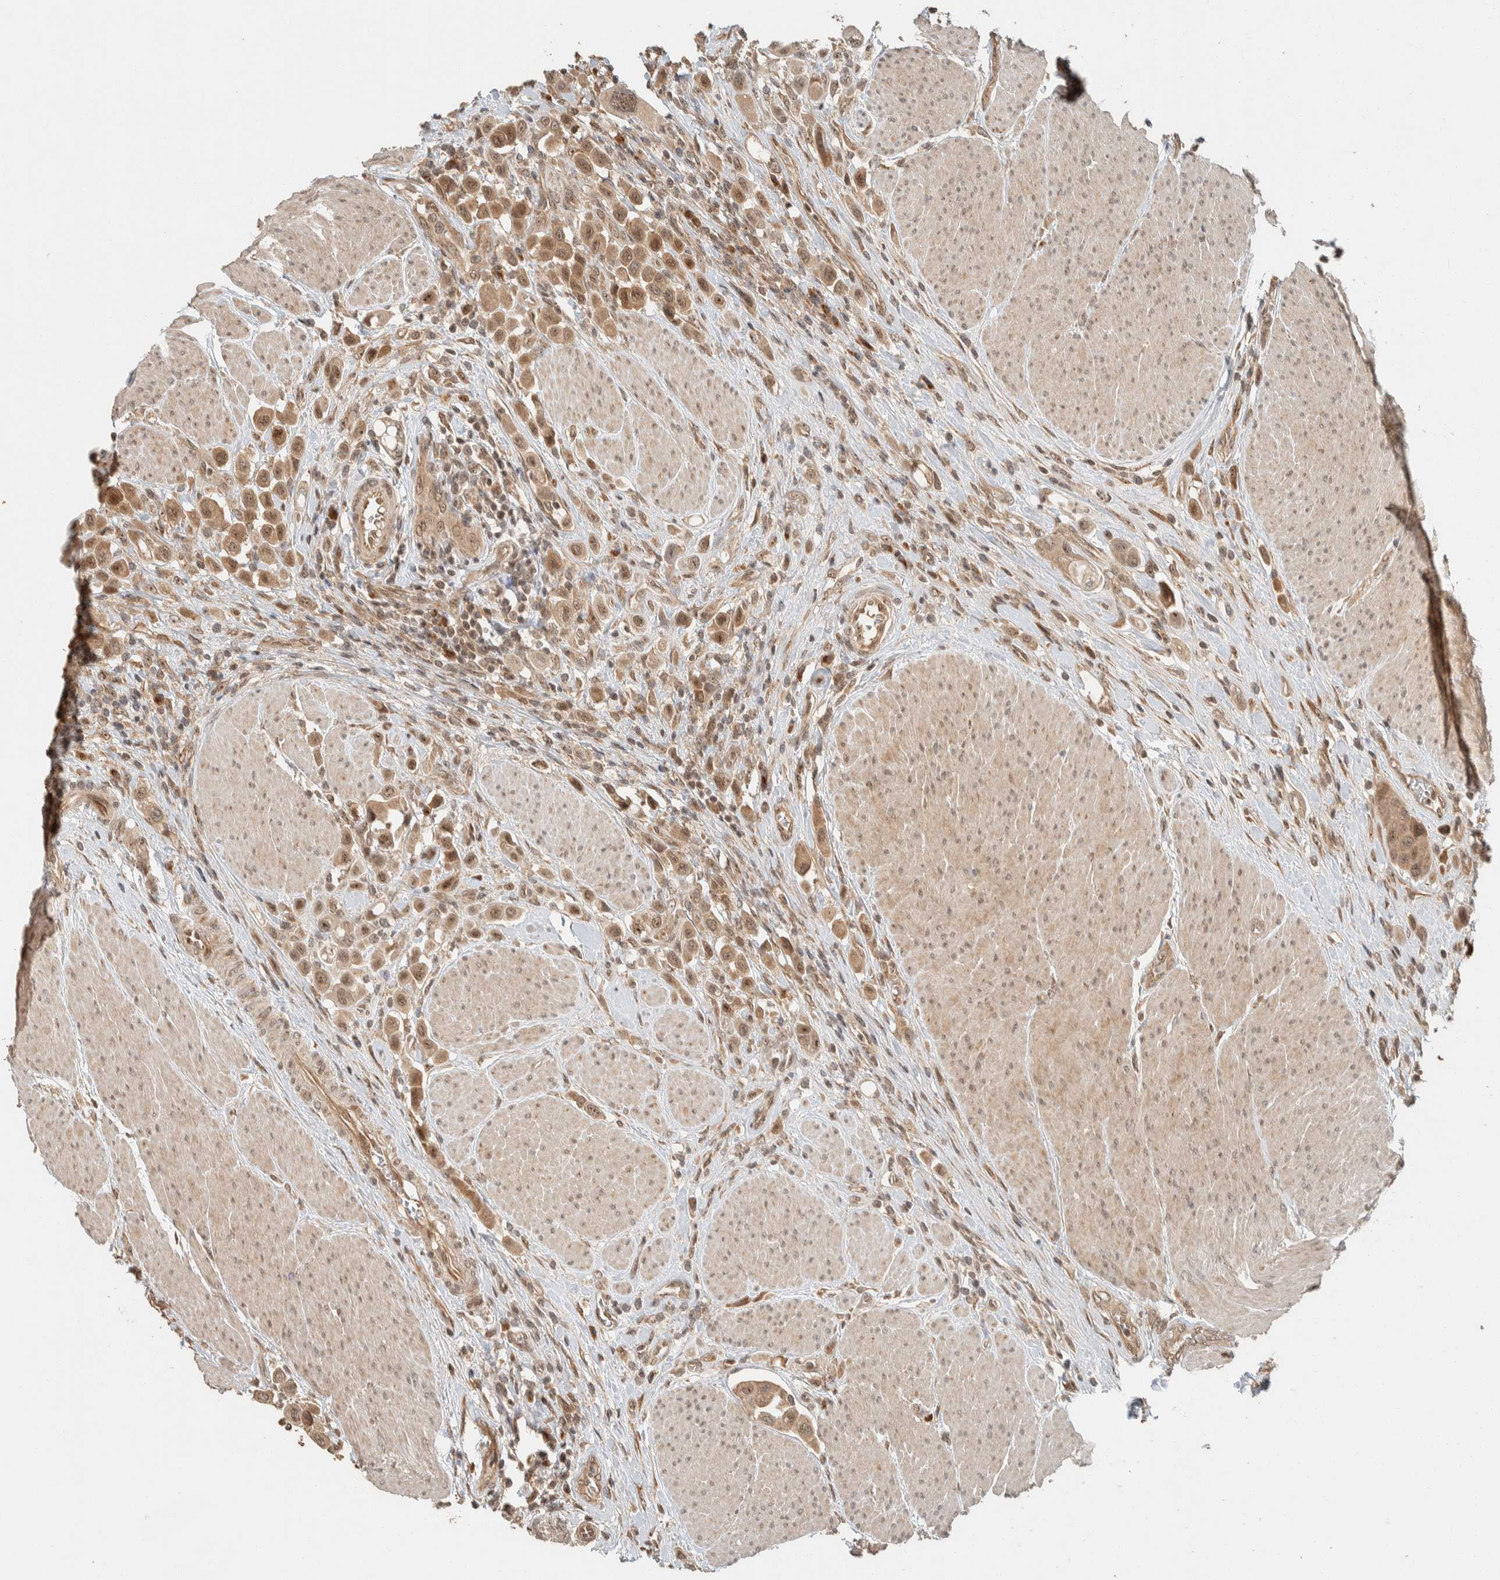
{"staining": {"intensity": "moderate", "quantity": ">75%", "location": "cytoplasmic/membranous,nuclear"}, "tissue": "urothelial cancer", "cell_type": "Tumor cells", "image_type": "cancer", "snomed": [{"axis": "morphology", "description": "Urothelial carcinoma, High grade"}, {"axis": "topography", "description": "Urinary bladder"}], "caption": "A micrograph of human urothelial cancer stained for a protein exhibits moderate cytoplasmic/membranous and nuclear brown staining in tumor cells. (DAB = brown stain, brightfield microscopy at high magnification).", "gene": "ZBTB2", "patient": {"sex": "male", "age": 50}}